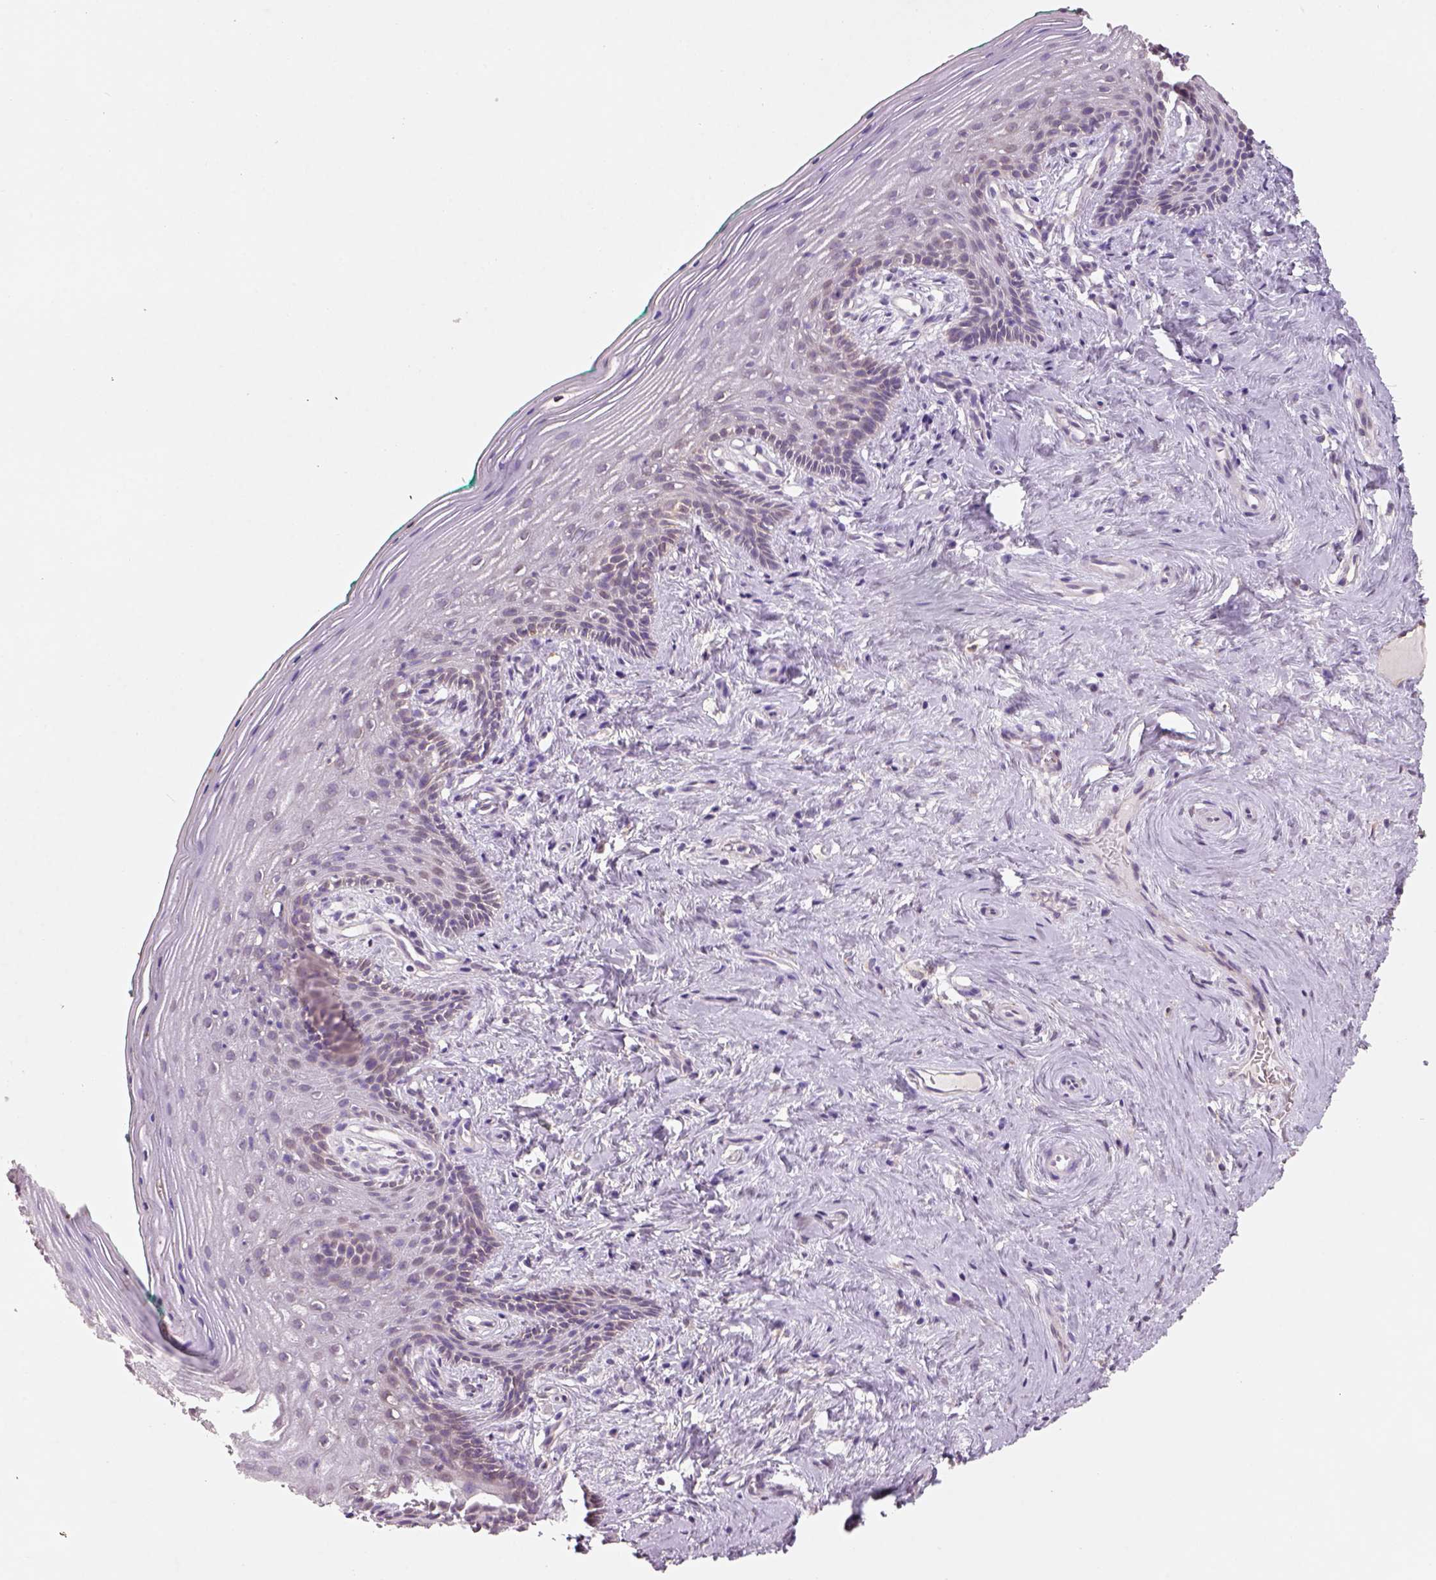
{"staining": {"intensity": "negative", "quantity": "none", "location": "none"}, "tissue": "vagina", "cell_type": "Squamous epithelial cells", "image_type": "normal", "snomed": [{"axis": "morphology", "description": "Normal tissue, NOS"}, {"axis": "topography", "description": "Vagina"}], "caption": "This histopathology image is of benign vagina stained with immunohistochemistry (IHC) to label a protein in brown with the nuclei are counter-stained blue. There is no positivity in squamous epithelial cells. (DAB (3,3'-diaminobenzidine) immunohistochemistry (IHC), high magnification).", "gene": "AP2B1", "patient": {"sex": "female", "age": 45}}